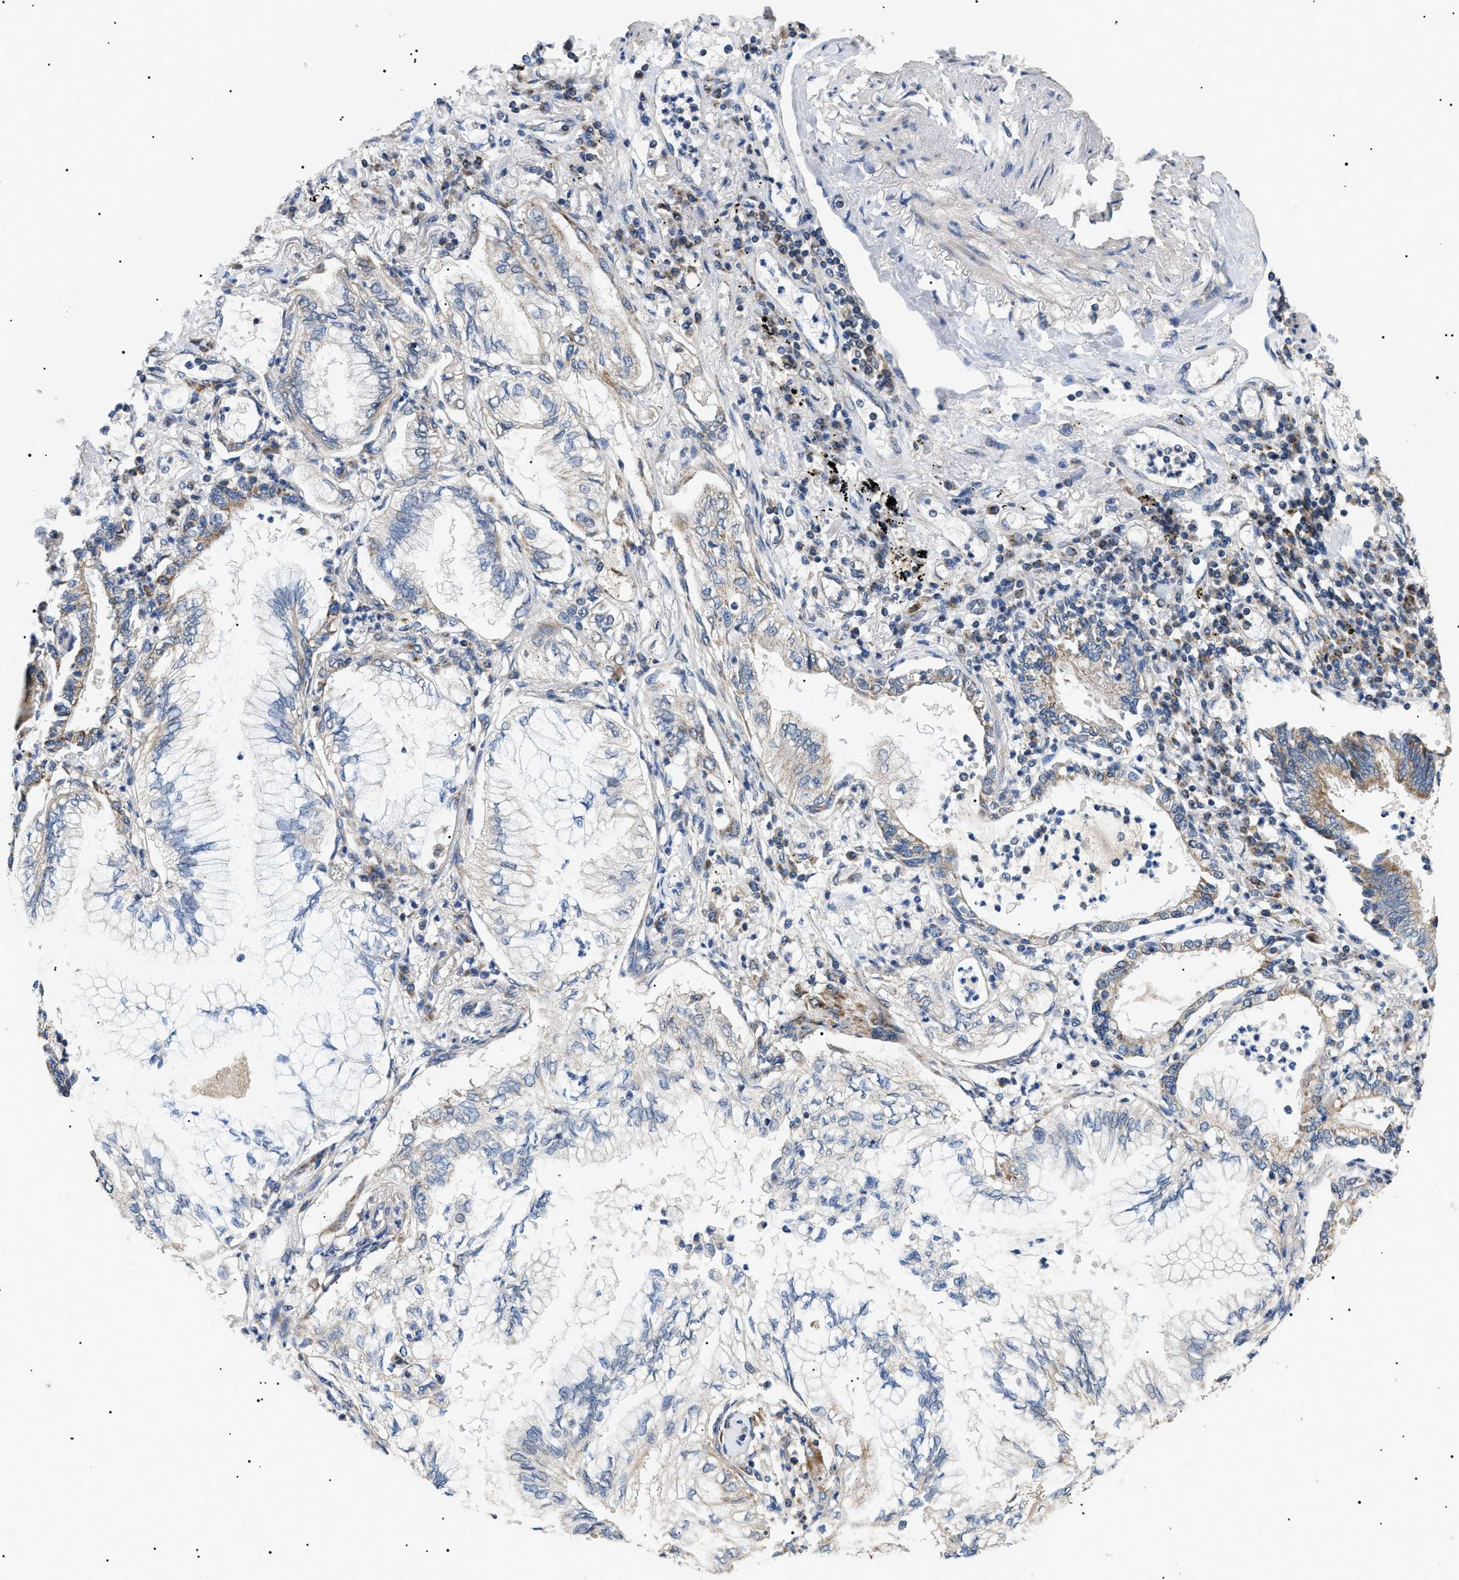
{"staining": {"intensity": "weak", "quantity": "25%-75%", "location": "cytoplasmic/membranous"}, "tissue": "lung cancer", "cell_type": "Tumor cells", "image_type": "cancer", "snomed": [{"axis": "morphology", "description": "Normal tissue, NOS"}, {"axis": "morphology", "description": "Adenocarcinoma, NOS"}, {"axis": "topography", "description": "Bronchus"}, {"axis": "topography", "description": "Lung"}], "caption": "Lung cancer was stained to show a protein in brown. There is low levels of weak cytoplasmic/membranous expression in approximately 25%-75% of tumor cells.", "gene": "TOMM6", "patient": {"sex": "female", "age": 70}}